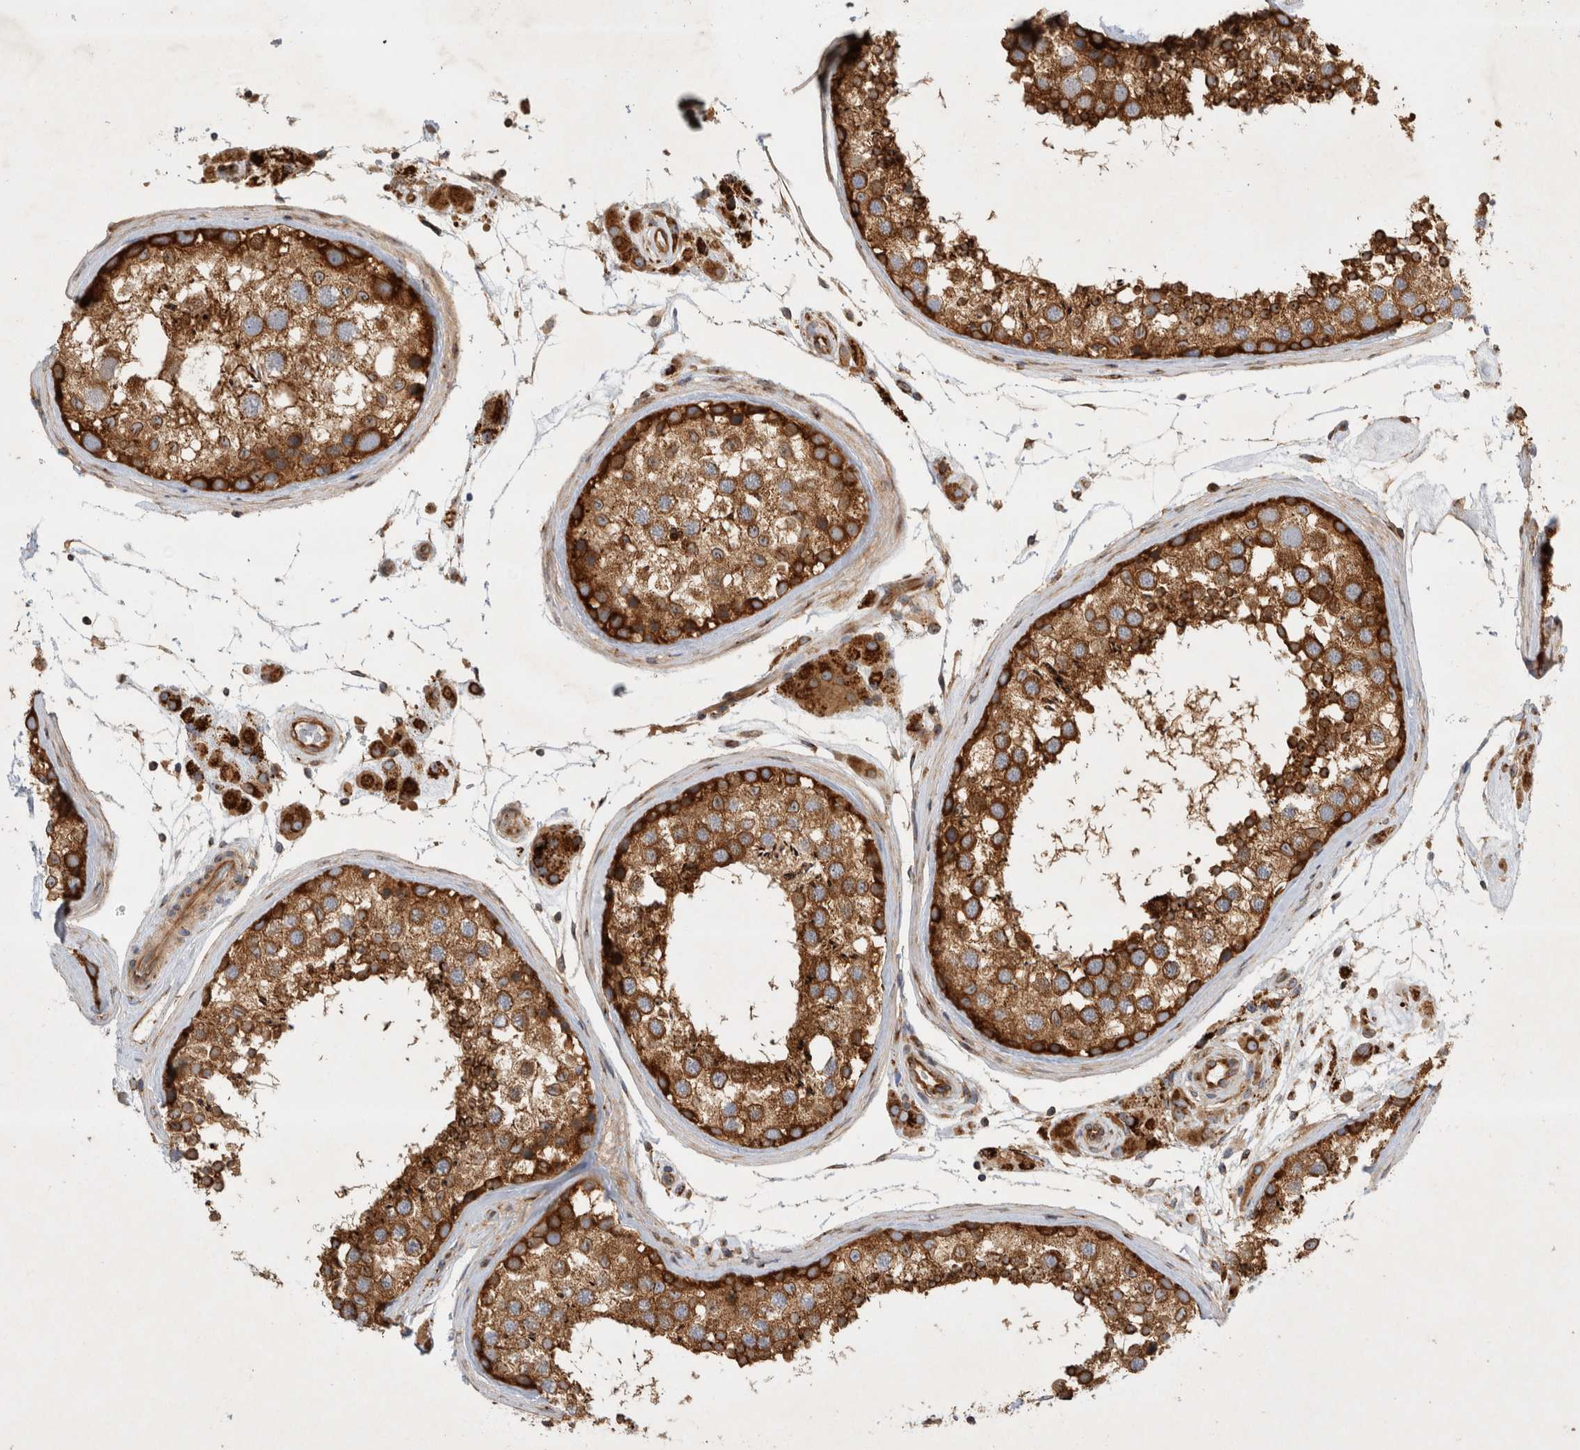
{"staining": {"intensity": "strong", "quantity": ">75%", "location": "cytoplasmic/membranous"}, "tissue": "testis", "cell_type": "Cells in seminiferous ducts", "image_type": "normal", "snomed": [{"axis": "morphology", "description": "Normal tissue, NOS"}, {"axis": "topography", "description": "Testis"}], "caption": "Unremarkable testis was stained to show a protein in brown. There is high levels of strong cytoplasmic/membranous expression in about >75% of cells in seminiferous ducts. The protein of interest is stained brown, and the nuclei are stained in blue (DAB IHC with brightfield microscopy, high magnification).", "gene": "GPR150", "patient": {"sex": "male", "age": 46}}